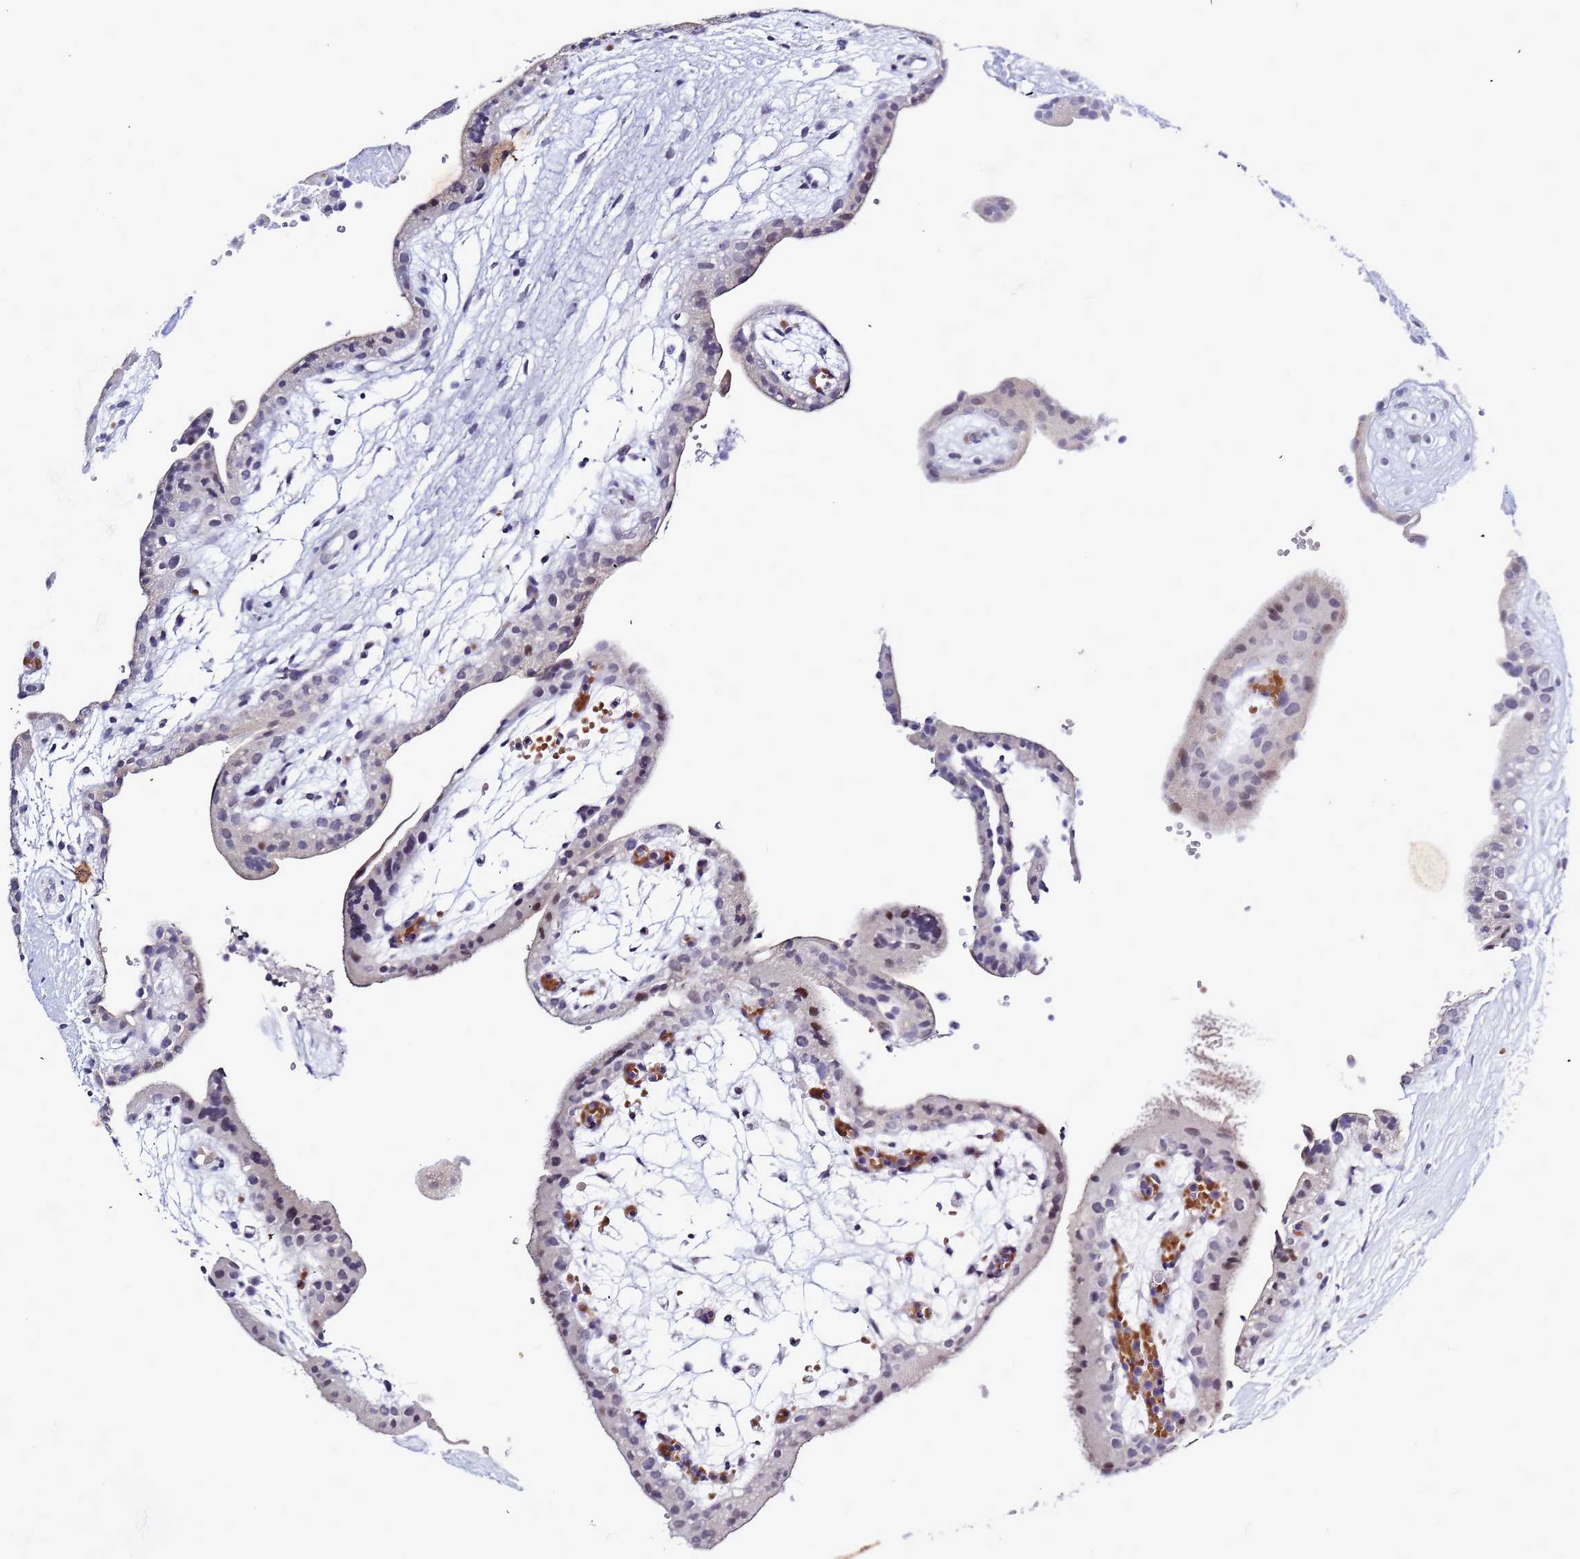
{"staining": {"intensity": "weak", "quantity": "<25%", "location": "nuclear"}, "tissue": "placenta", "cell_type": "Decidual cells", "image_type": "normal", "snomed": [{"axis": "morphology", "description": "Normal tissue, NOS"}, {"axis": "topography", "description": "Placenta"}], "caption": "Placenta stained for a protein using IHC displays no positivity decidual cells.", "gene": "CXorf65", "patient": {"sex": "female", "age": 18}}